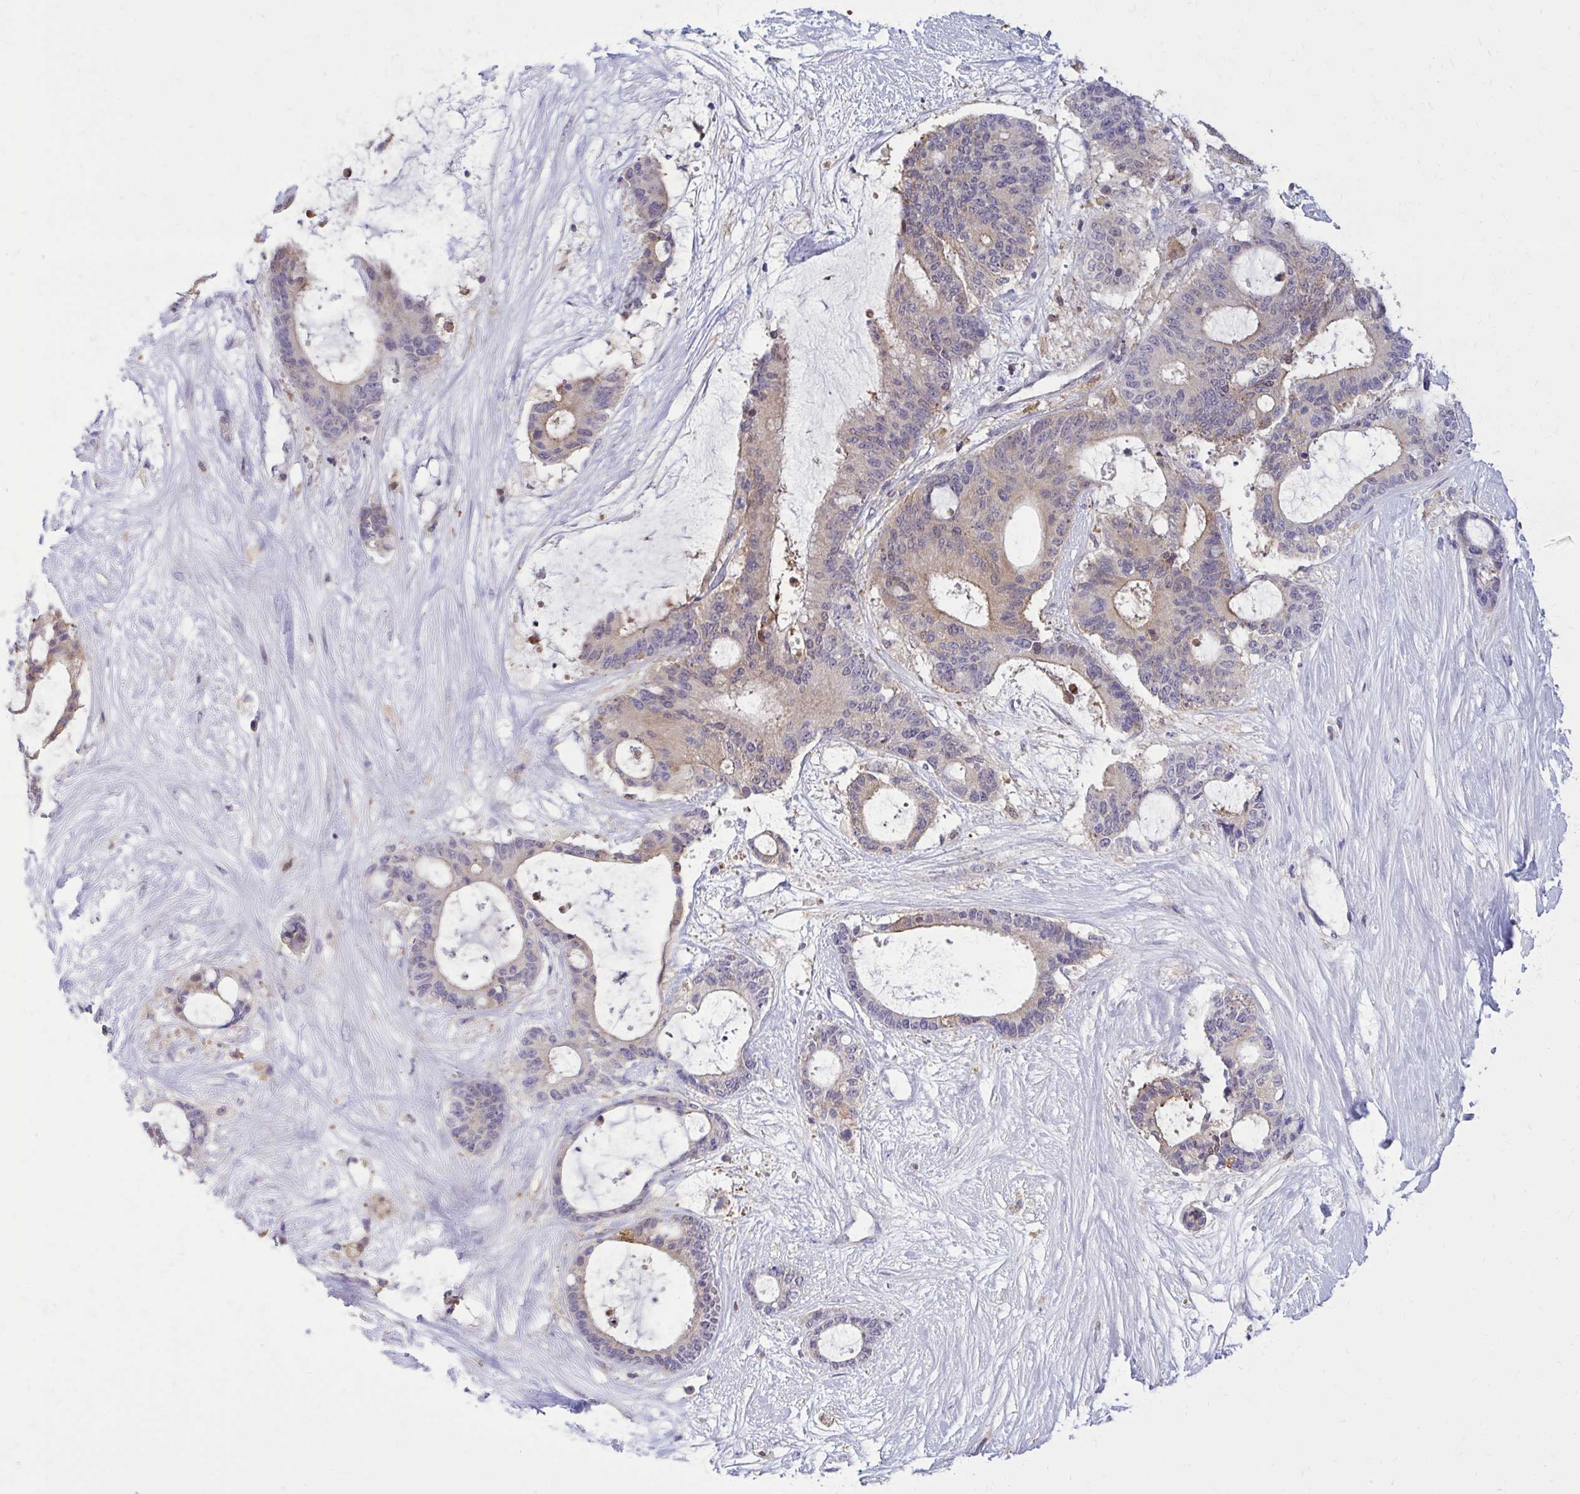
{"staining": {"intensity": "weak", "quantity": "25%-75%", "location": "cytoplasmic/membranous"}, "tissue": "liver cancer", "cell_type": "Tumor cells", "image_type": "cancer", "snomed": [{"axis": "morphology", "description": "Normal tissue, NOS"}, {"axis": "morphology", "description": "Cholangiocarcinoma"}, {"axis": "topography", "description": "Liver"}, {"axis": "topography", "description": "Peripheral nerve tissue"}], "caption": "Weak cytoplasmic/membranous positivity for a protein is appreciated in approximately 25%-75% of tumor cells of liver cancer (cholangiocarcinoma) using immunohistochemistry.", "gene": "DBI", "patient": {"sex": "female", "age": 73}}